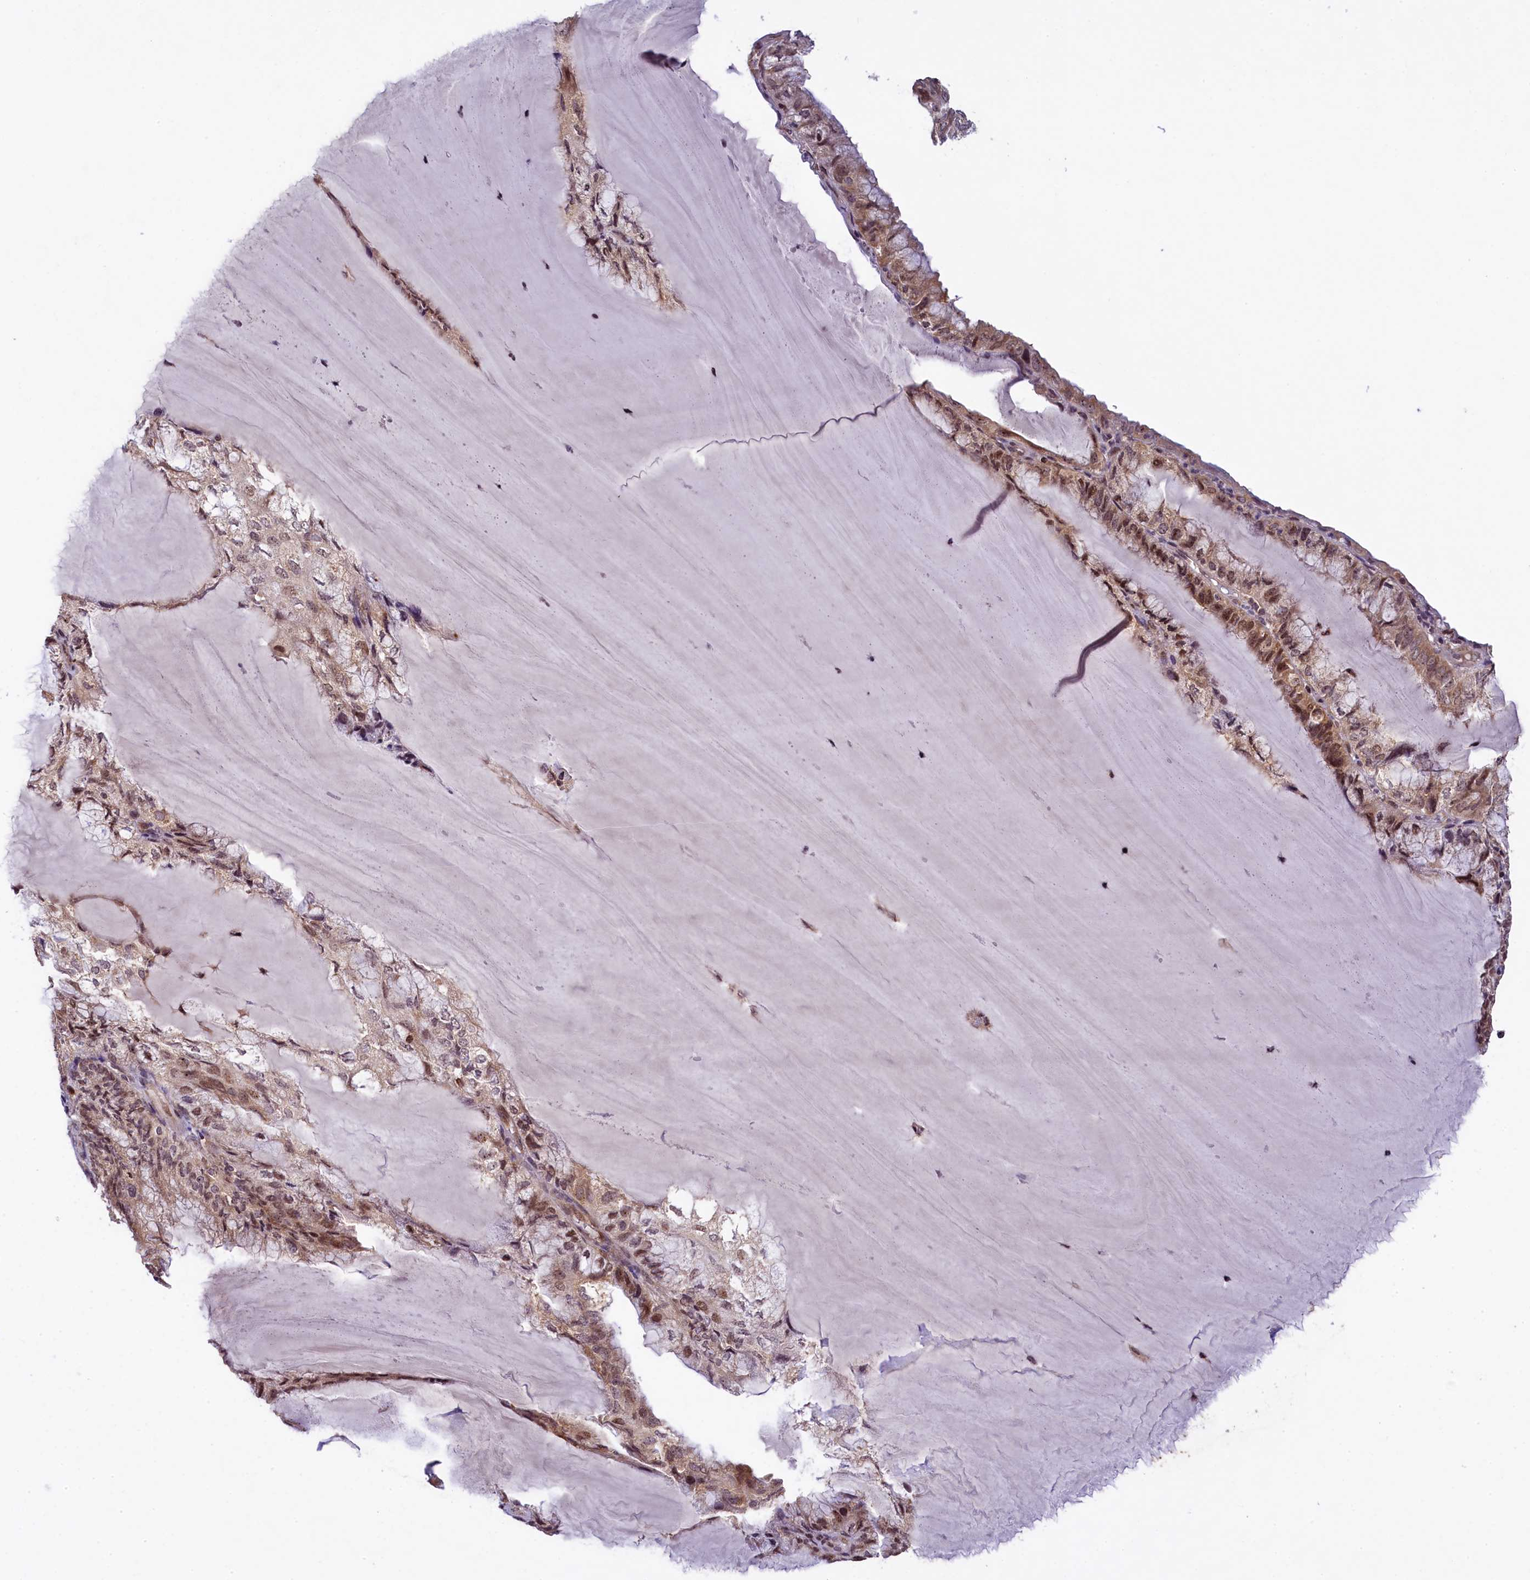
{"staining": {"intensity": "weak", "quantity": ">75%", "location": "cytoplasmic/membranous,nuclear"}, "tissue": "endometrial cancer", "cell_type": "Tumor cells", "image_type": "cancer", "snomed": [{"axis": "morphology", "description": "Adenocarcinoma, NOS"}, {"axis": "topography", "description": "Endometrium"}], "caption": "High-magnification brightfield microscopy of adenocarcinoma (endometrial) stained with DAB (3,3'-diaminobenzidine) (brown) and counterstained with hematoxylin (blue). tumor cells exhibit weak cytoplasmic/membranous and nuclear staining is seen in approximately>75% of cells. (DAB = brown stain, brightfield microscopy at high magnification).", "gene": "RBBP8", "patient": {"sex": "female", "age": 81}}